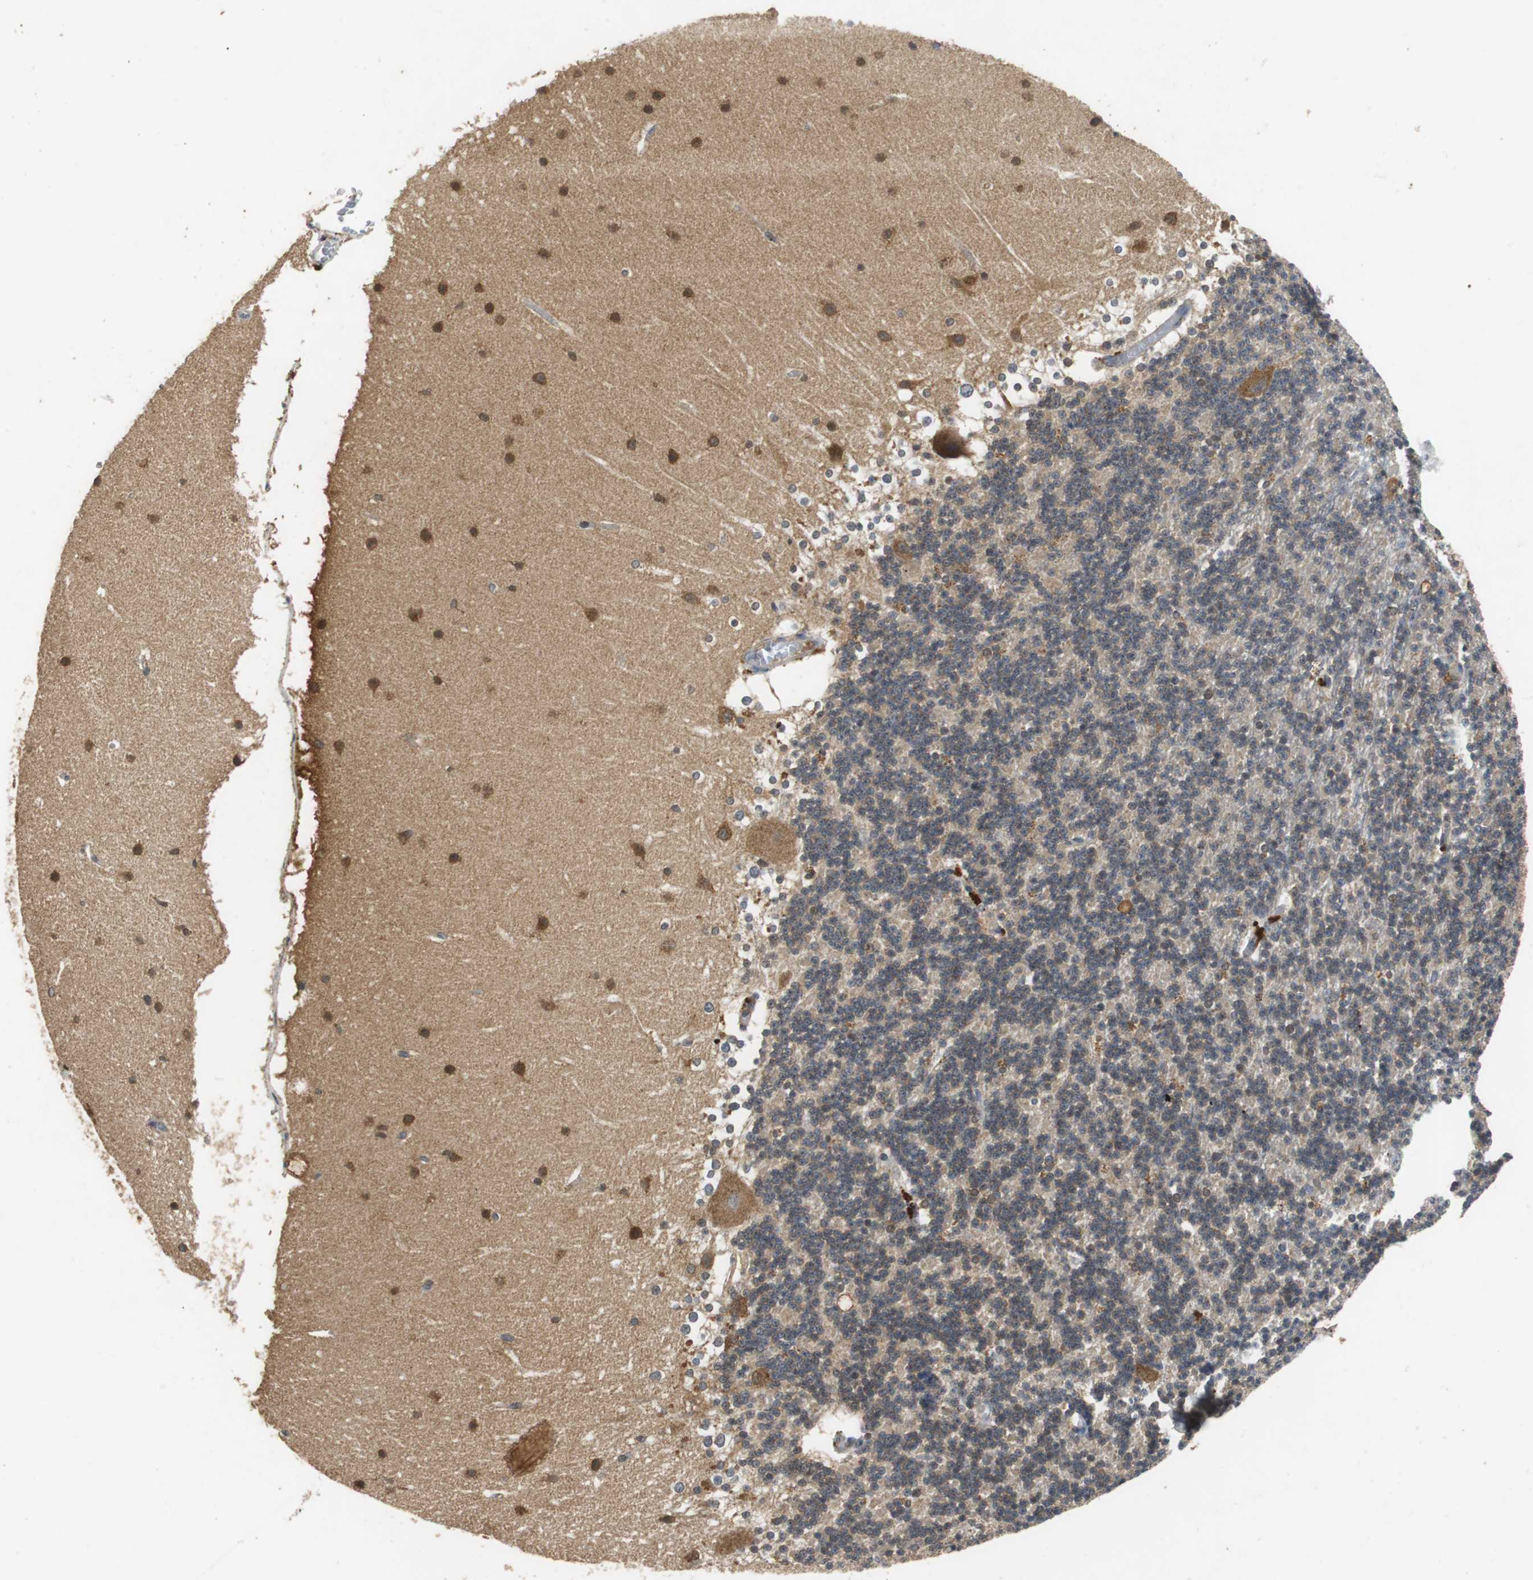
{"staining": {"intensity": "moderate", "quantity": "25%-75%", "location": "cytoplasmic/membranous"}, "tissue": "cerebellum", "cell_type": "Cells in granular layer", "image_type": "normal", "snomed": [{"axis": "morphology", "description": "Normal tissue, NOS"}, {"axis": "topography", "description": "Cerebellum"}], "caption": "Cerebellum was stained to show a protein in brown. There is medium levels of moderate cytoplasmic/membranous staining in approximately 25%-75% of cells in granular layer. The protein of interest is shown in brown color, while the nuclei are stained blue.", "gene": "VBP1", "patient": {"sex": "female", "age": 19}}